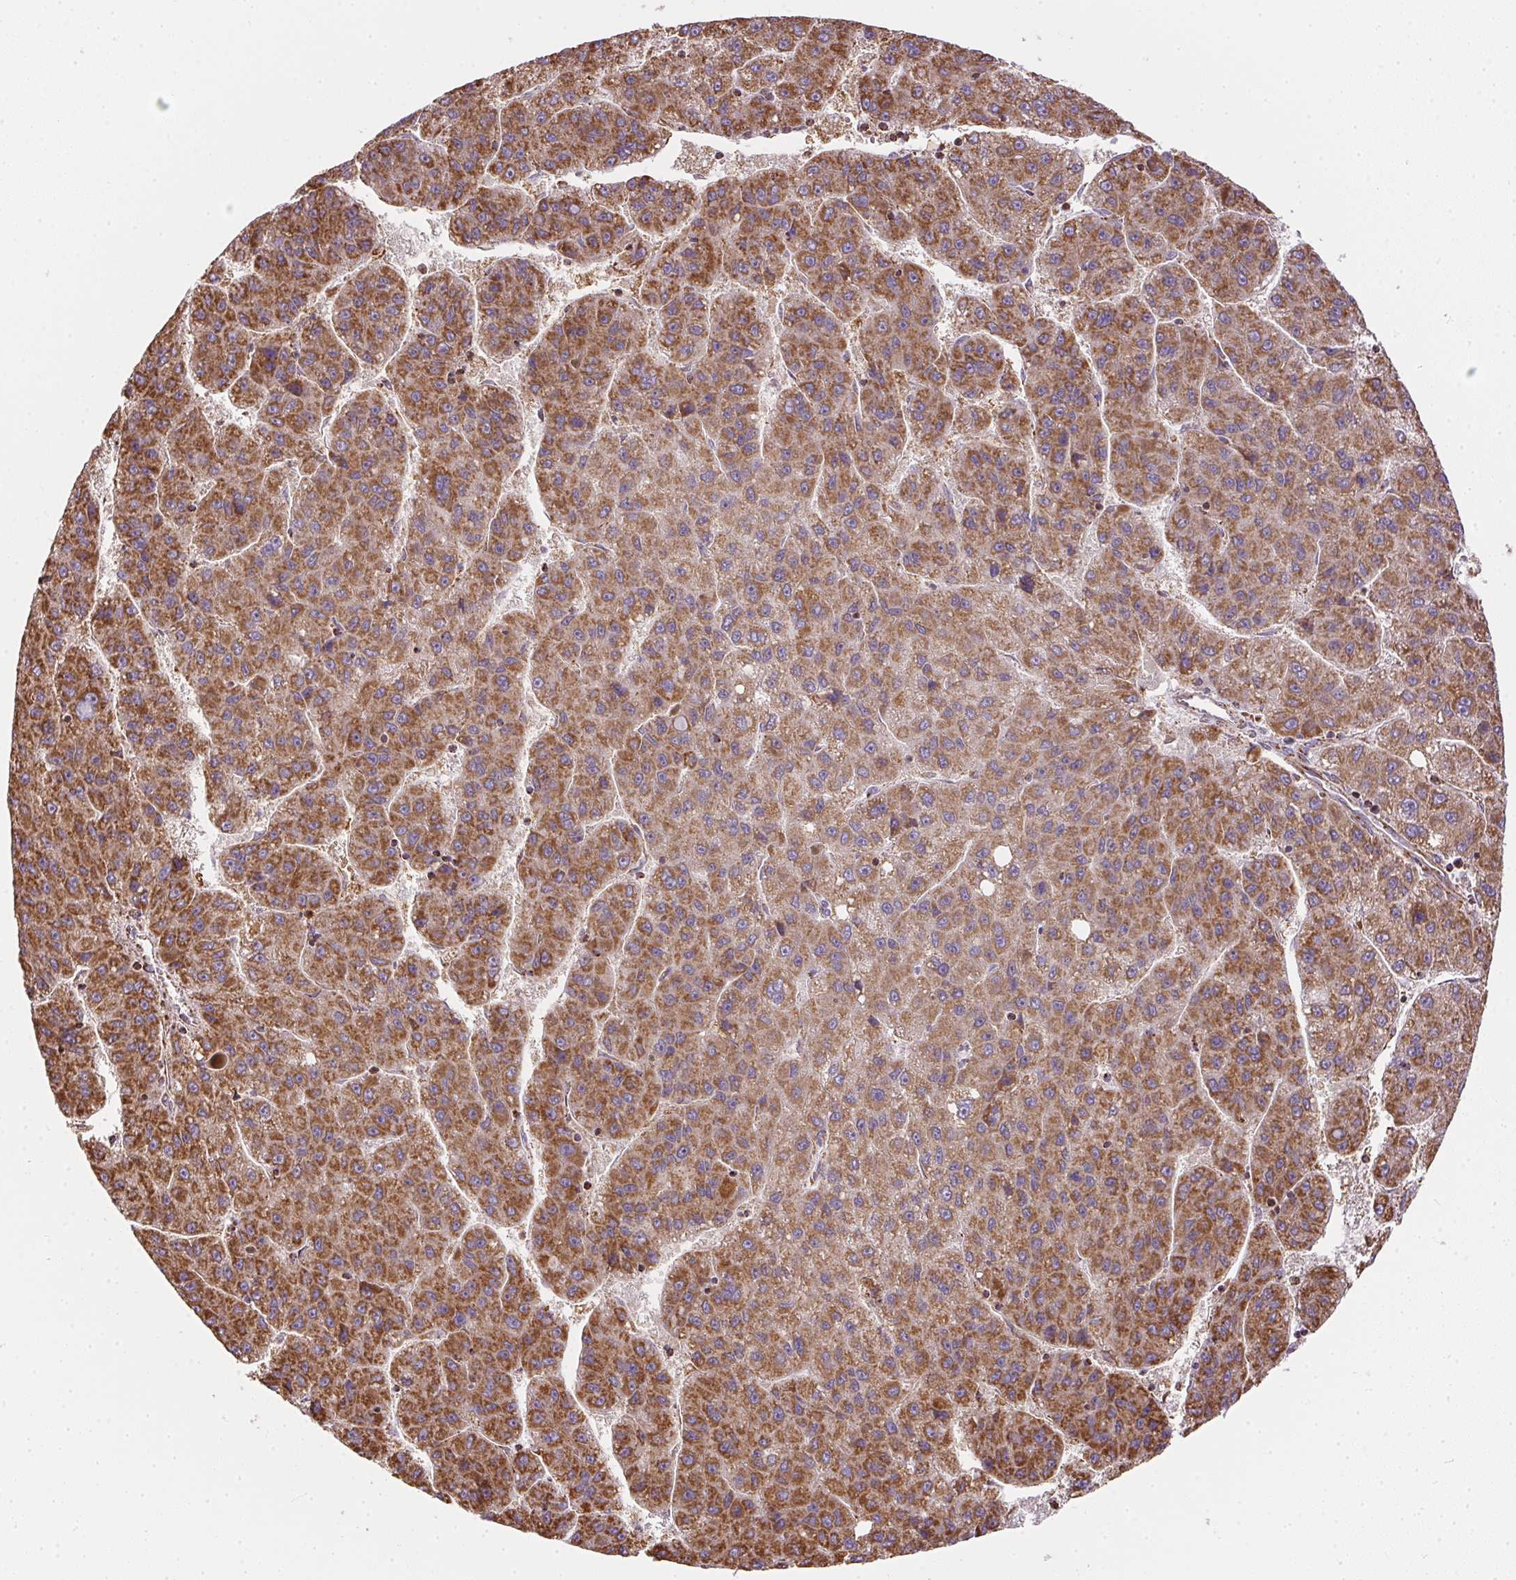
{"staining": {"intensity": "strong", "quantity": ">75%", "location": "cytoplasmic/membranous"}, "tissue": "liver cancer", "cell_type": "Tumor cells", "image_type": "cancer", "snomed": [{"axis": "morphology", "description": "Carcinoma, Hepatocellular, NOS"}, {"axis": "topography", "description": "Liver"}], "caption": "Liver cancer stained with a brown dye displays strong cytoplasmic/membranous positive expression in about >75% of tumor cells.", "gene": "MAPK11", "patient": {"sex": "female", "age": 82}}